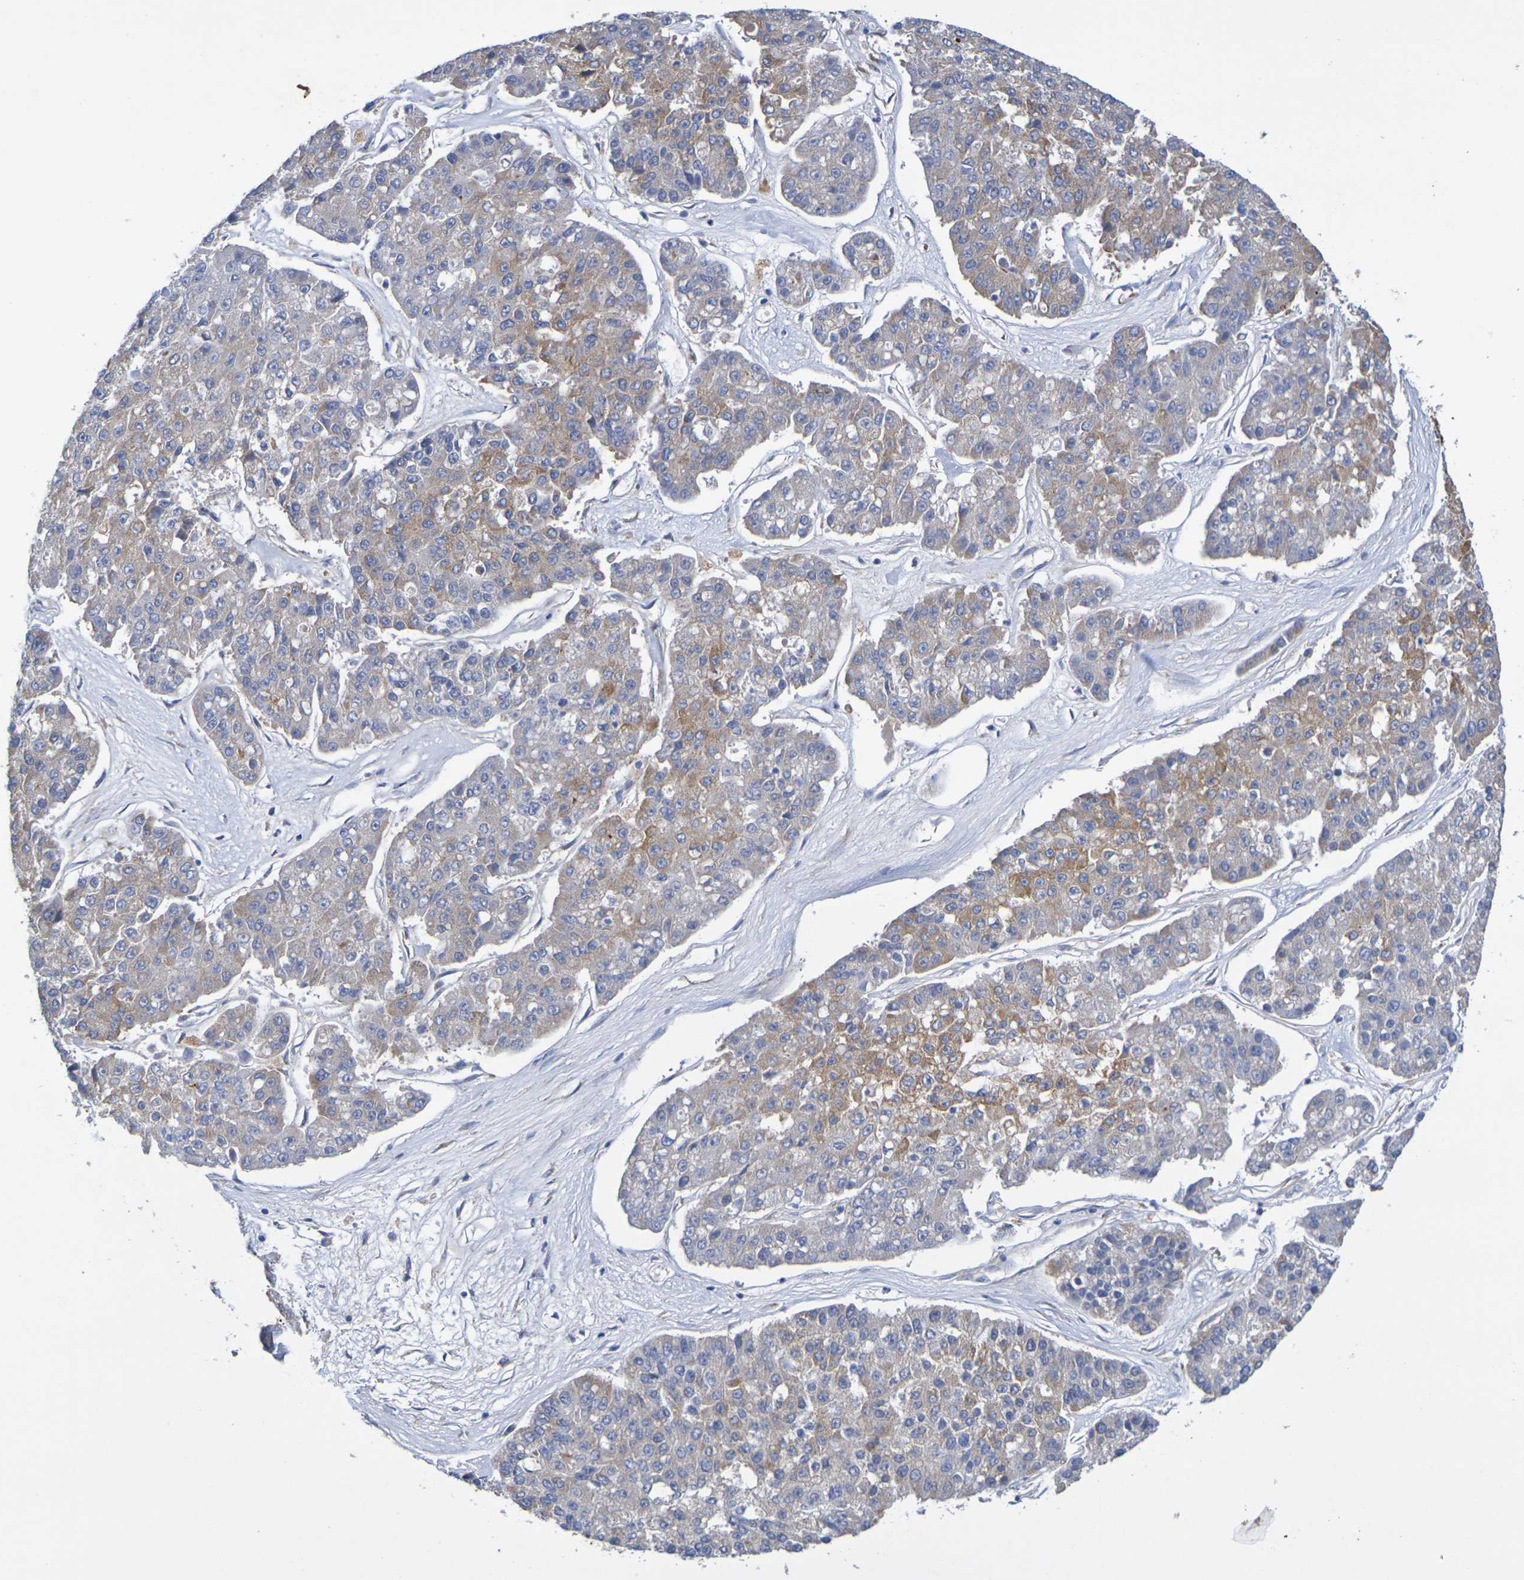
{"staining": {"intensity": "moderate", "quantity": "25%-75%", "location": "cytoplasmic/membranous"}, "tissue": "pancreatic cancer", "cell_type": "Tumor cells", "image_type": "cancer", "snomed": [{"axis": "morphology", "description": "Adenocarcinoma, NOS"}, {"axis": "topography", "description": "Pancreas"}], "caption": "Tumor cells reveal medium levels of moderate cytoplasmic/membranous positivity in approximately 25%-75% of cells in pancreatic cancer (adenocarcinoma).", "gene": "SDC4", "patient": {"sex": "male", "age": 50}}